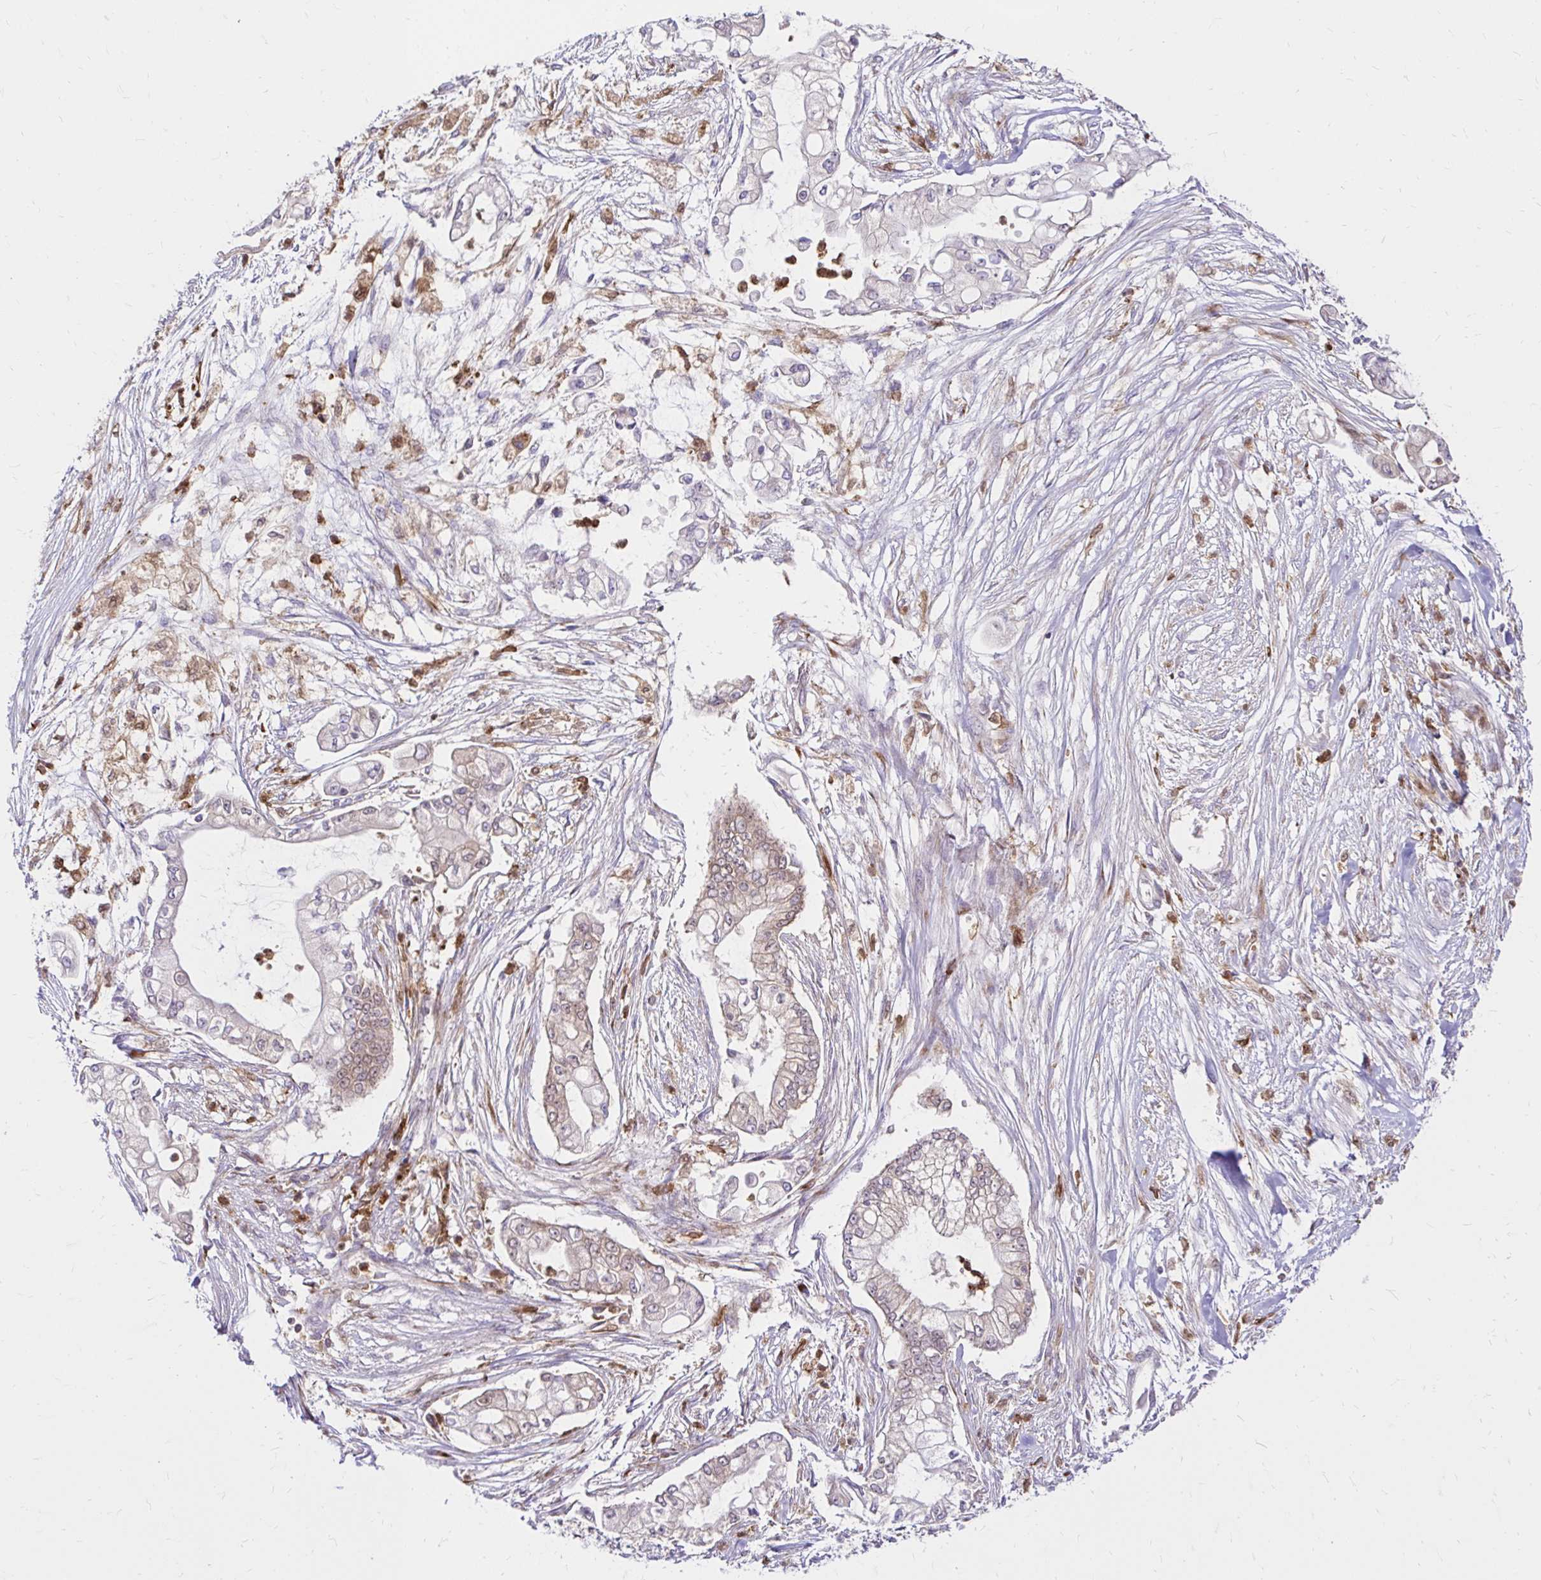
{"staining": {"intensity": "weak", "quantity": "<25%", "location": "cytoplasmic/membranous"}, "tissue": "pancreatic cancer", "cell_type": "Tumor cells", "image_type": "cancer", "snomed": [{"axis": "morphology", "description": "Adenocarcinoma, NOS"}, {"axis": "topography", "description": "Pancreas"}], "caption": "High power microscopy micrograph of an IHC histopathology image of pancreatic cancer (adenocarcinoma), revealing no significant staining in tumor cells.", "gene": "PYCARD", "patient": {"sex": "female", "age": 69}}